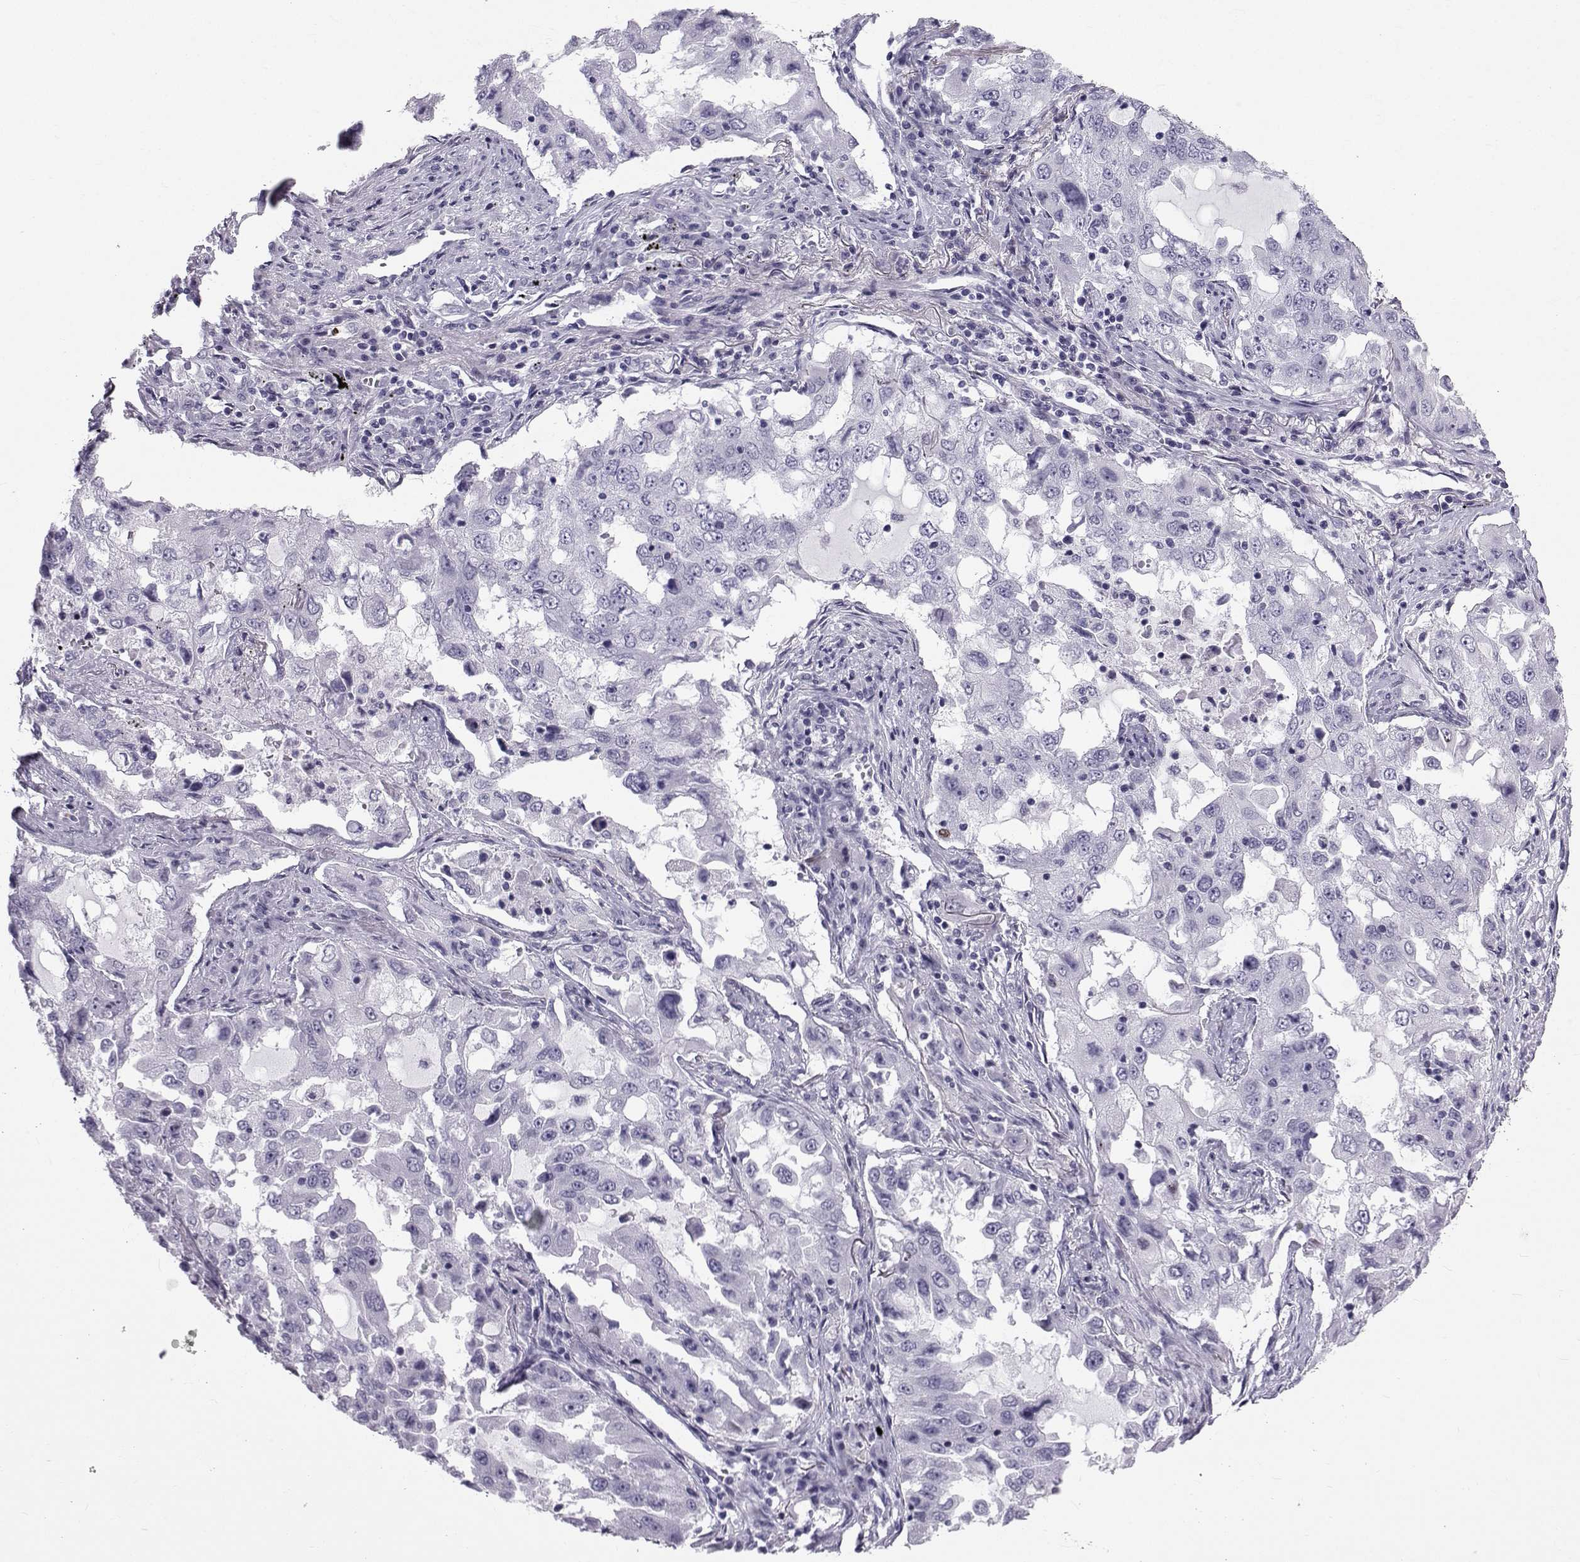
{"staining": {"intensity": "negative", "quantity": "none", "location": "none"}, "tissue": "lung cancer", "cell_type": "Tumor cells", "image_type": "cancer", "snomed": [{"axis": "morphology", "description": "Adenocarcinoma, NOS"}, {"axis": "topography", "description": "Lung"}], "caption": "Immunohistochemical staining of lung adenocarcinoma exhibits no significant positivity in tumor cells.", "gene": "SPANXD", "patient": {"sex": "female", "age": 61}}